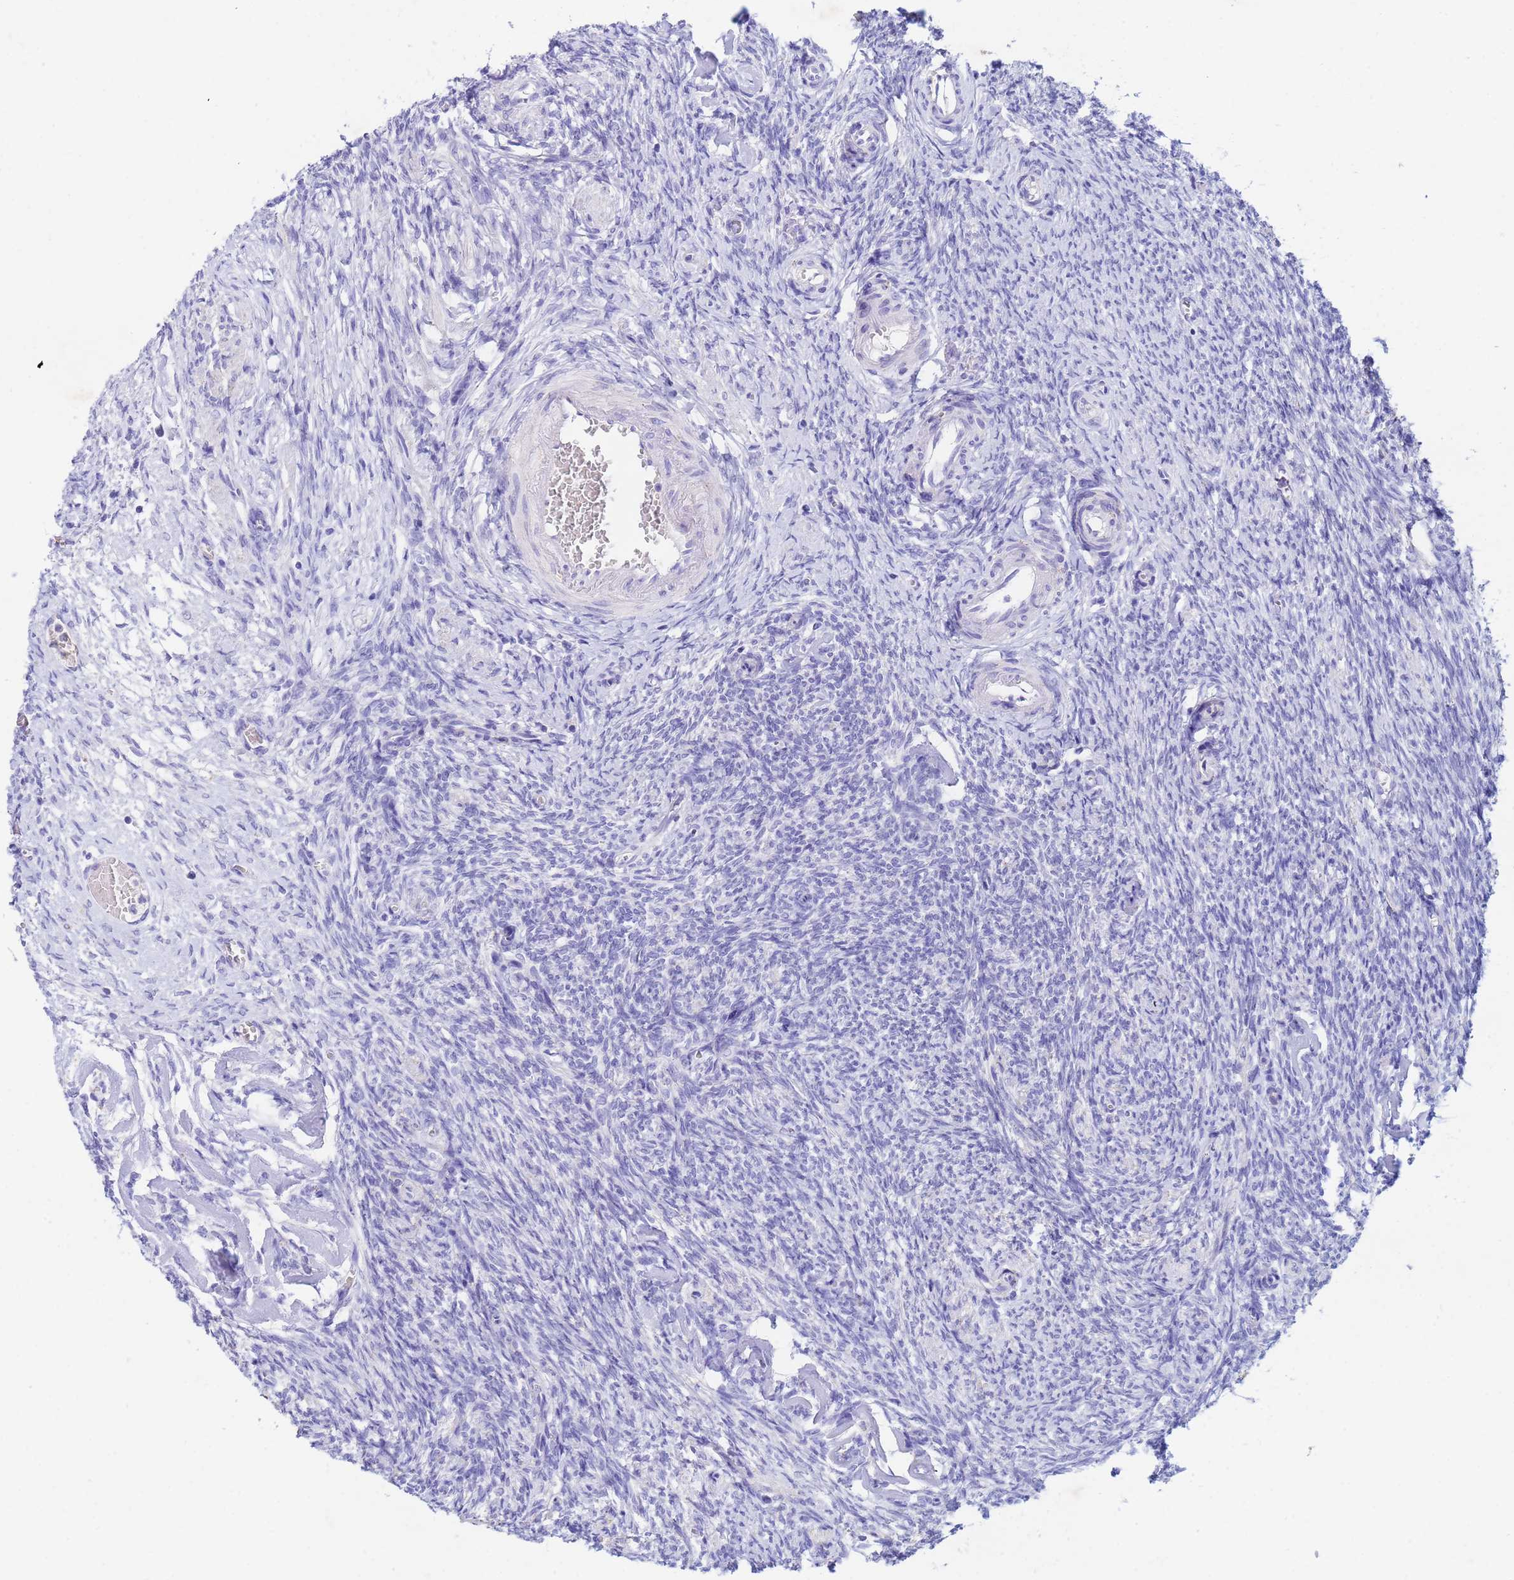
{"staining": {"intensity": "negative", "quantity": "none", "location": "none"}, "tissue": "ovary", "cell_type": "Follicle cells", "image_type": "normal", "snomed": [{"axis": "morphology", "description": "Normal tissue, NOS"}, {"axis": "topography", "description": "Ovary"}], "caption": "A high-resolution photomicrograph shows IHC staining of benign ovary, which exhibits no significant expression in follicle cells. Nuclei are stained in blue.", "gene": "CSTB", "patient": {"sex": "female", "age": 44}}